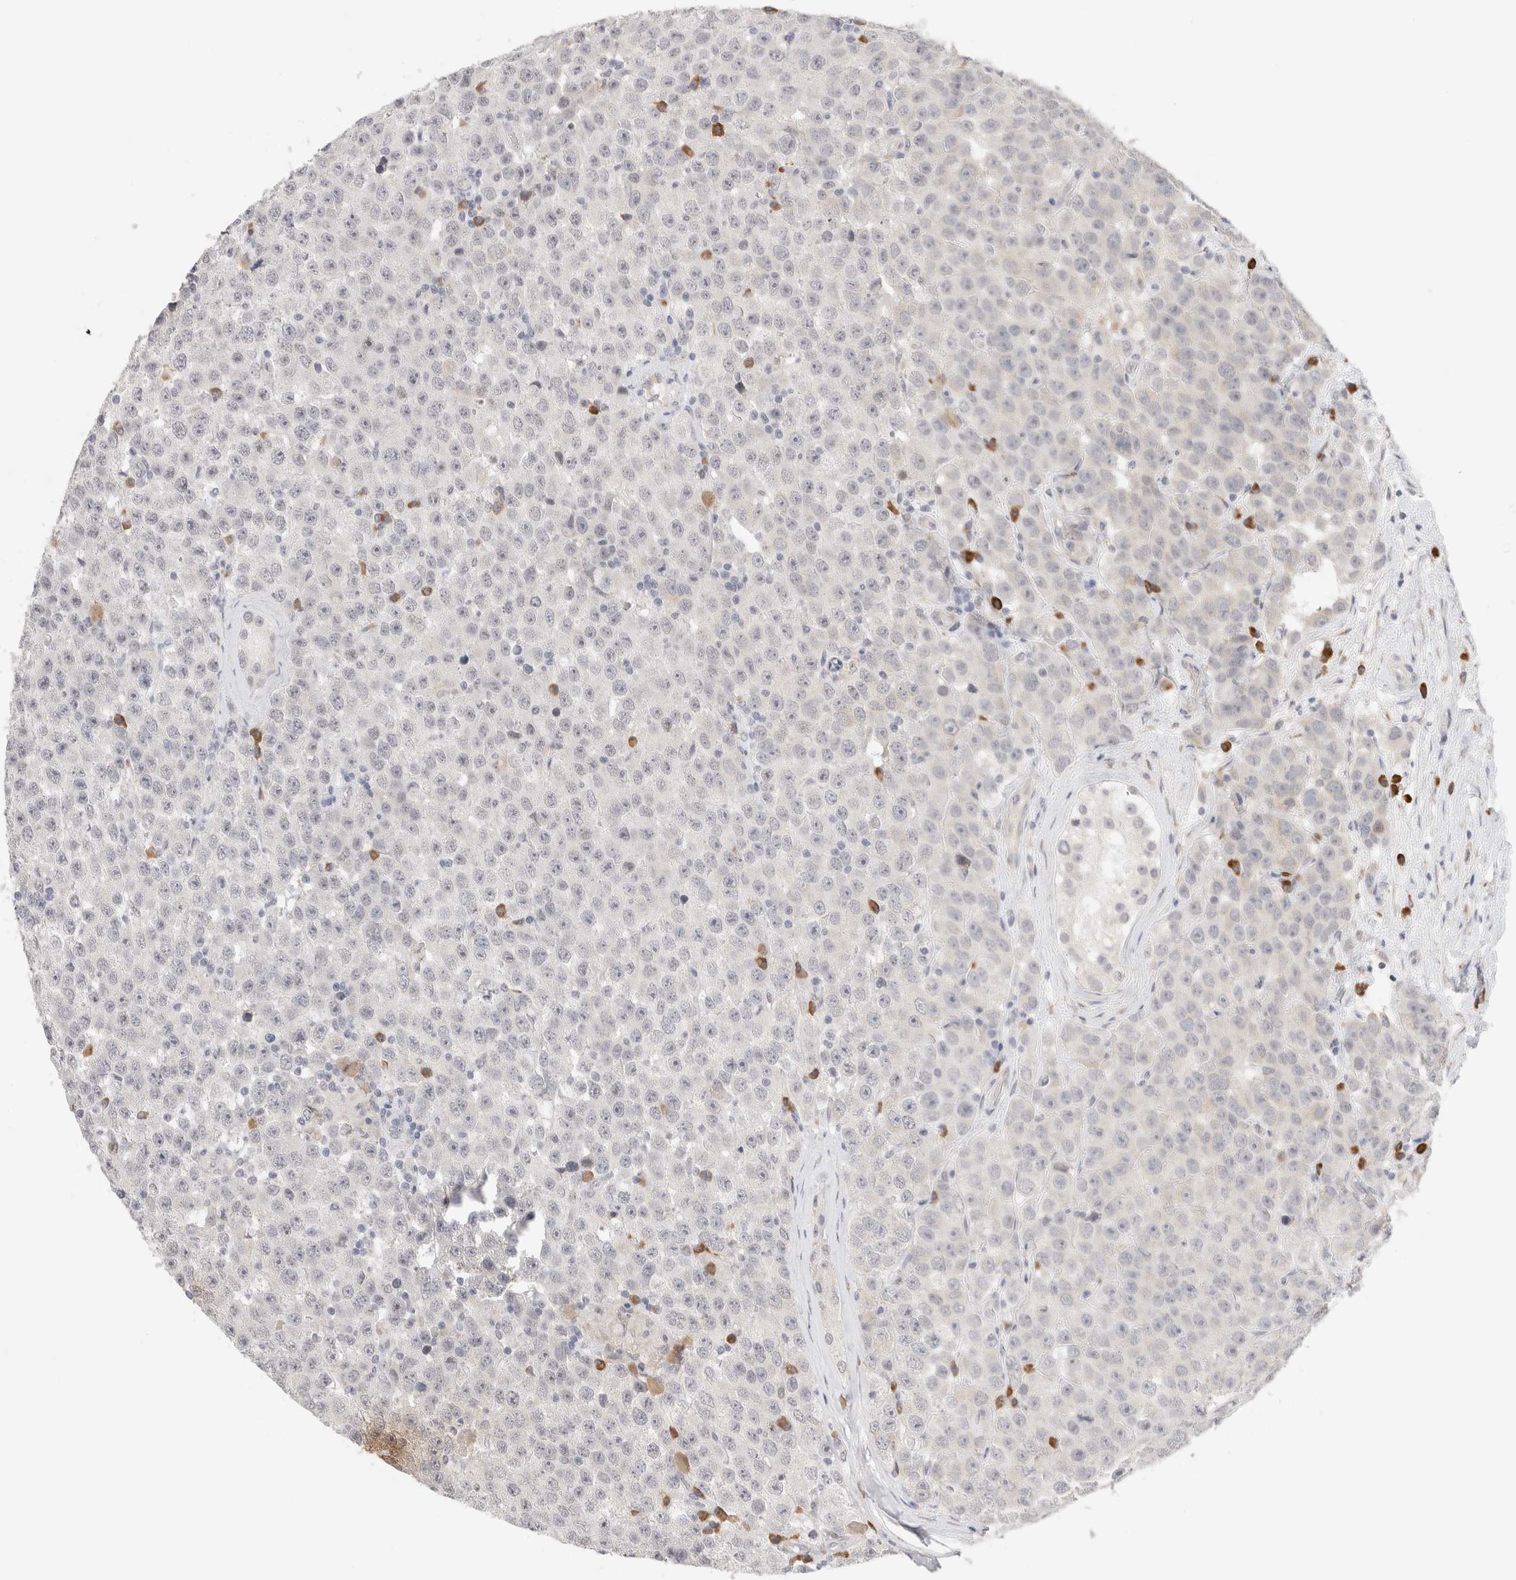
{"staining": {"intensity": "negative", "quantity": "none", "location": "none"}, "tissue": "testis cancer", "cell_type": "Tumor cells", "image_type": "cancer", "snomed": [{"axis": "morphology", "description": "Seminoma, NOS"}, {"axis": "morphology", "description": "Carcinoma, Embryonal, NOS"}, {"axis": "topography", "description": "Testis"}], "caption": "Immunohistochemical staining of human testis cancer exhibits no significant staining in tumor cells. The staining was performed using DAB (3,3'-diaminobenzidine) to visualize the protein expression in brown, while the nuclei were stained in blue with hematoxylin (Magnification: 20x).", "gene": "HDLBP", "patient": {"sex": "male", "age": 28}}